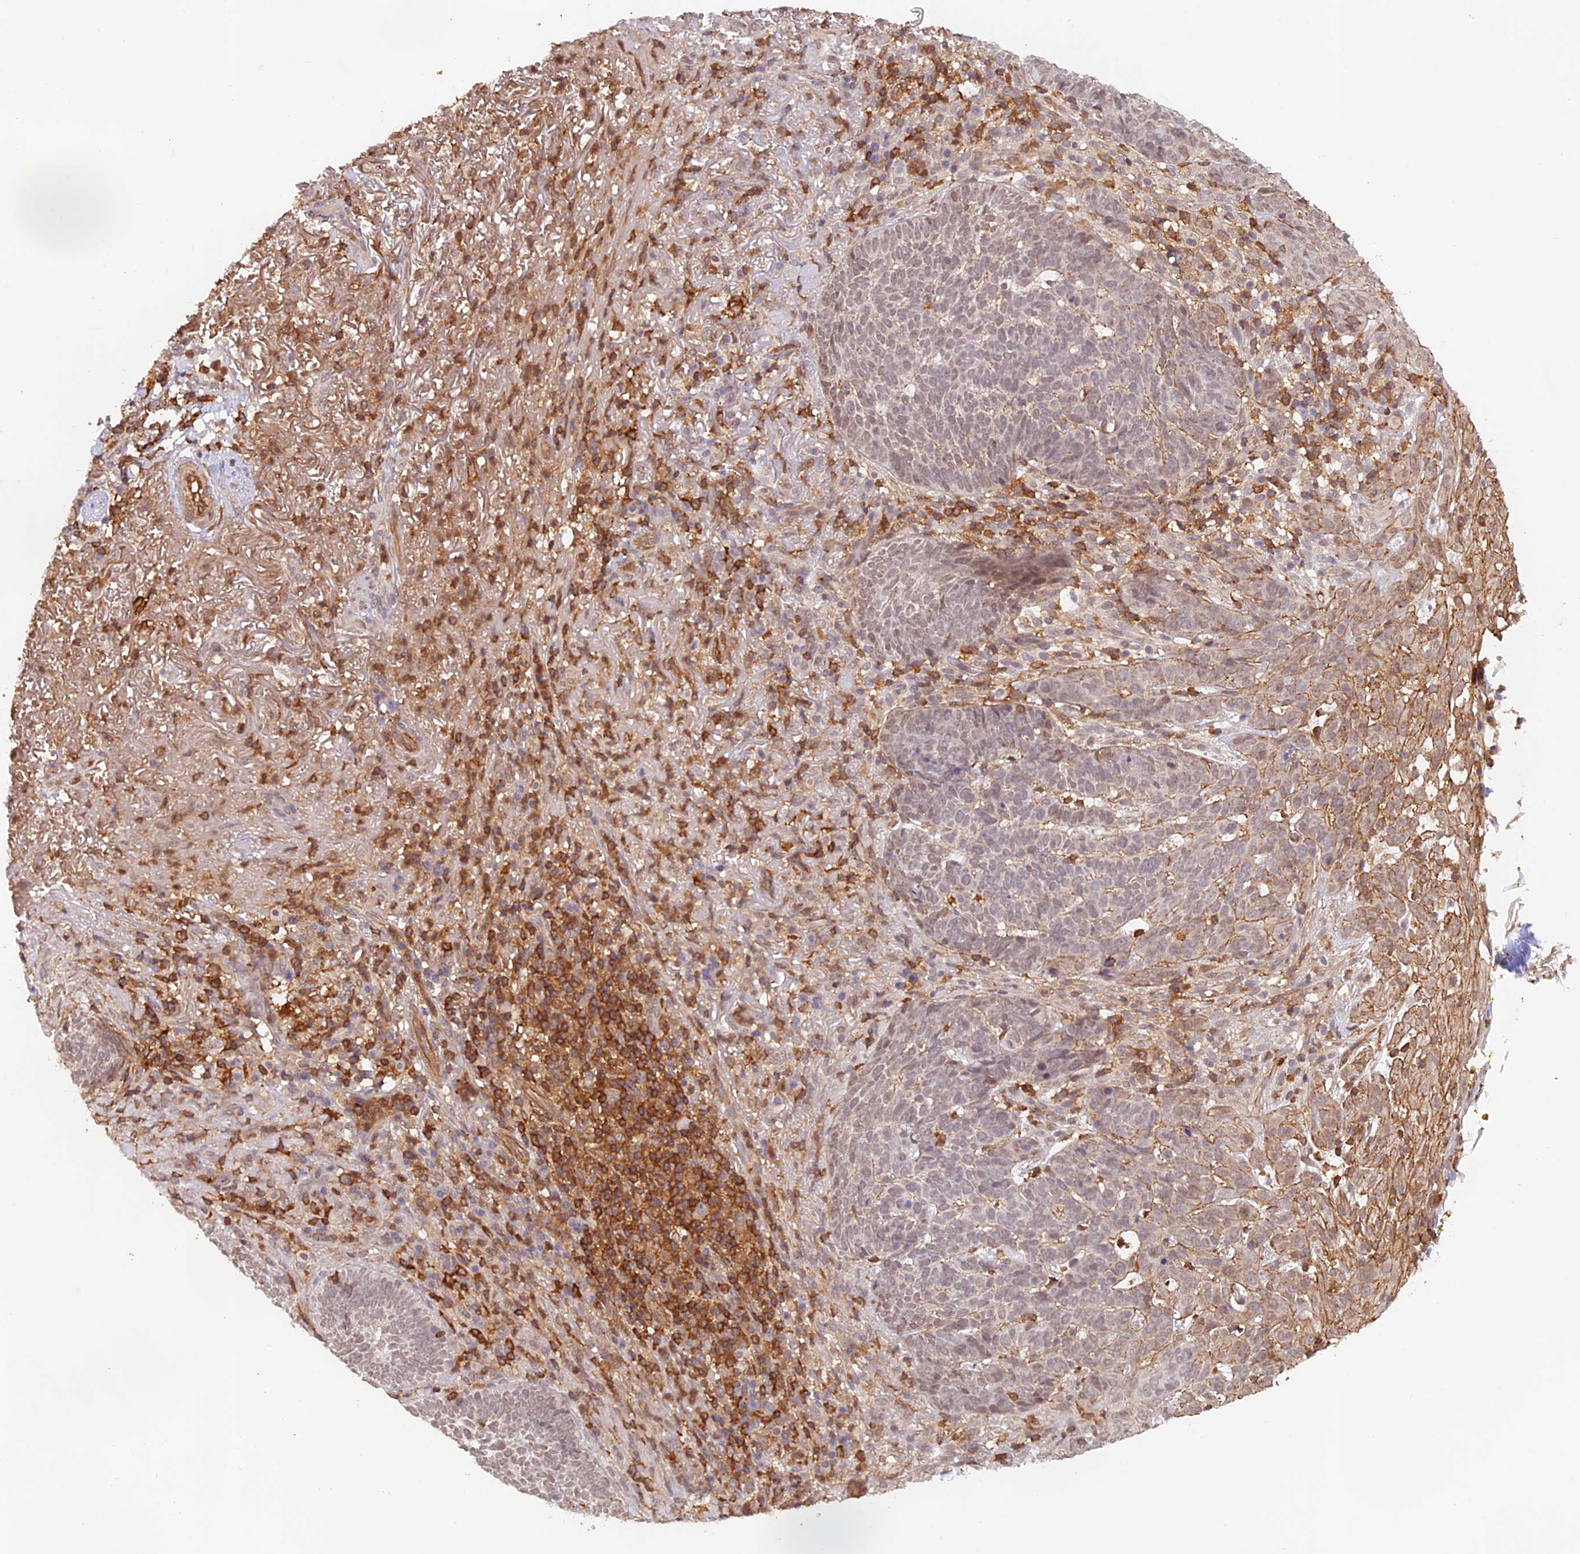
{"staining": {"intensity": "weak", "quantity": "25%-75%", "location": "nuclear"}, "tissue": "skin cancer", "cell_type": "Tumor cells", "image_type": "cancer", "snomed": [{"axis": "morphology", "description": "Basal cell carcinoma"}, {"axis": "topography", "description": "Skin"}], "caption": "IHC of human basal cell carcinoma (skin) displays low levels of weak nuclear positivity in approximately 25%-75% of tumor cells.", "gene": "DENND1C", "patient": {"sex": "female", "age": 78}}